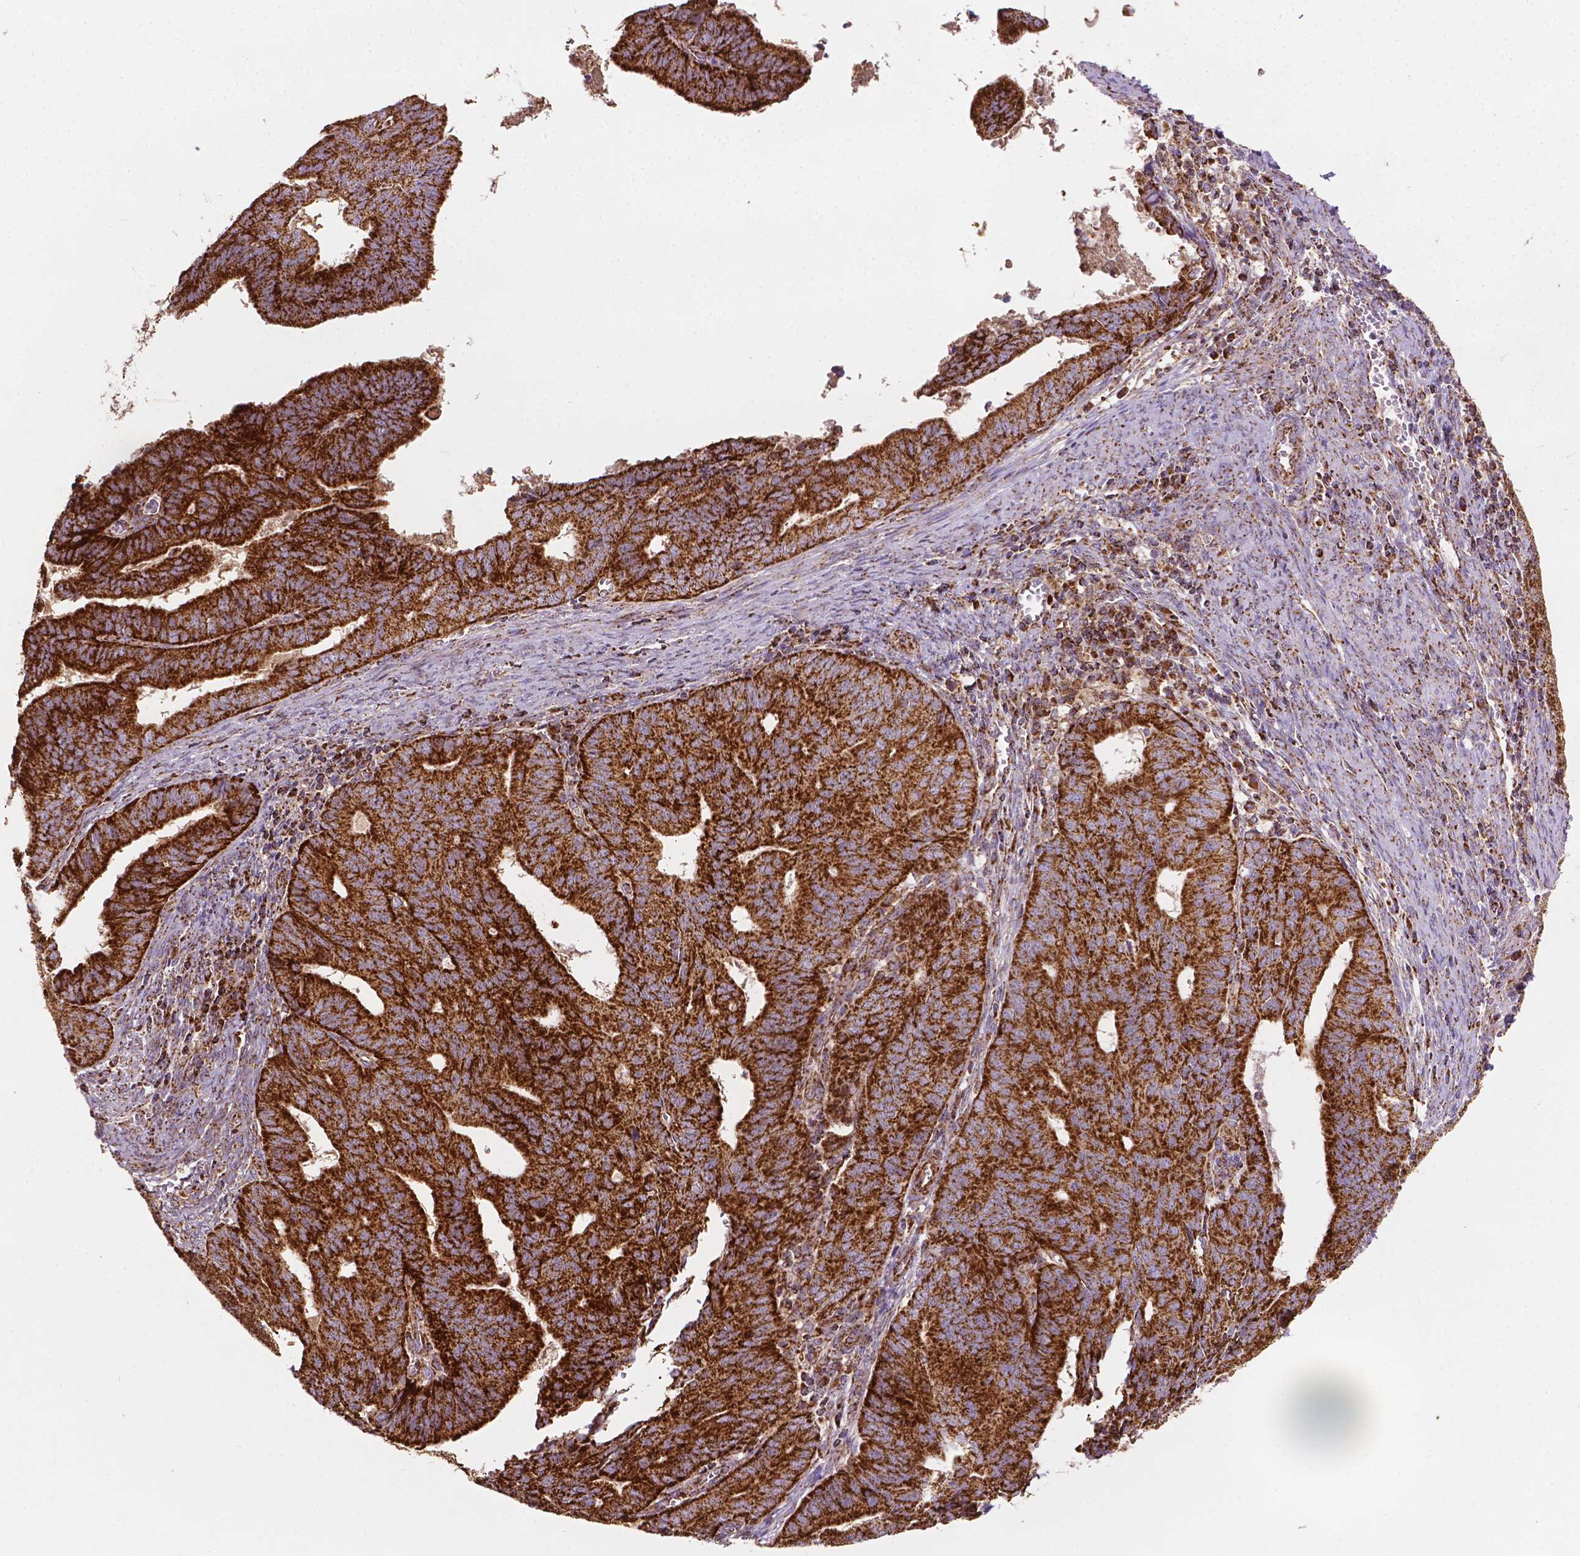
{"staining": {"intensity": "strong", "quantity": ">75%", "location": "cytoplasmic/membranous"}, "tissue": "endometrial cancer", "cell_type": "Tumor cells", "image_type": "cancer", "snomed": [{"axis": "morphology", "description": "Adenocarcinoma, NOS"}, {"axis": "topography", "description": "Endometrium"}], "caption": "This is a micrograph of immunohistochemistry staining of endometrial adenocarcinoma, which shows strong positivity in the cytoplasmic/membranous of tumor cells.", "gene": "ILVBL", "patient": {"sex": "female", "age": 65}}